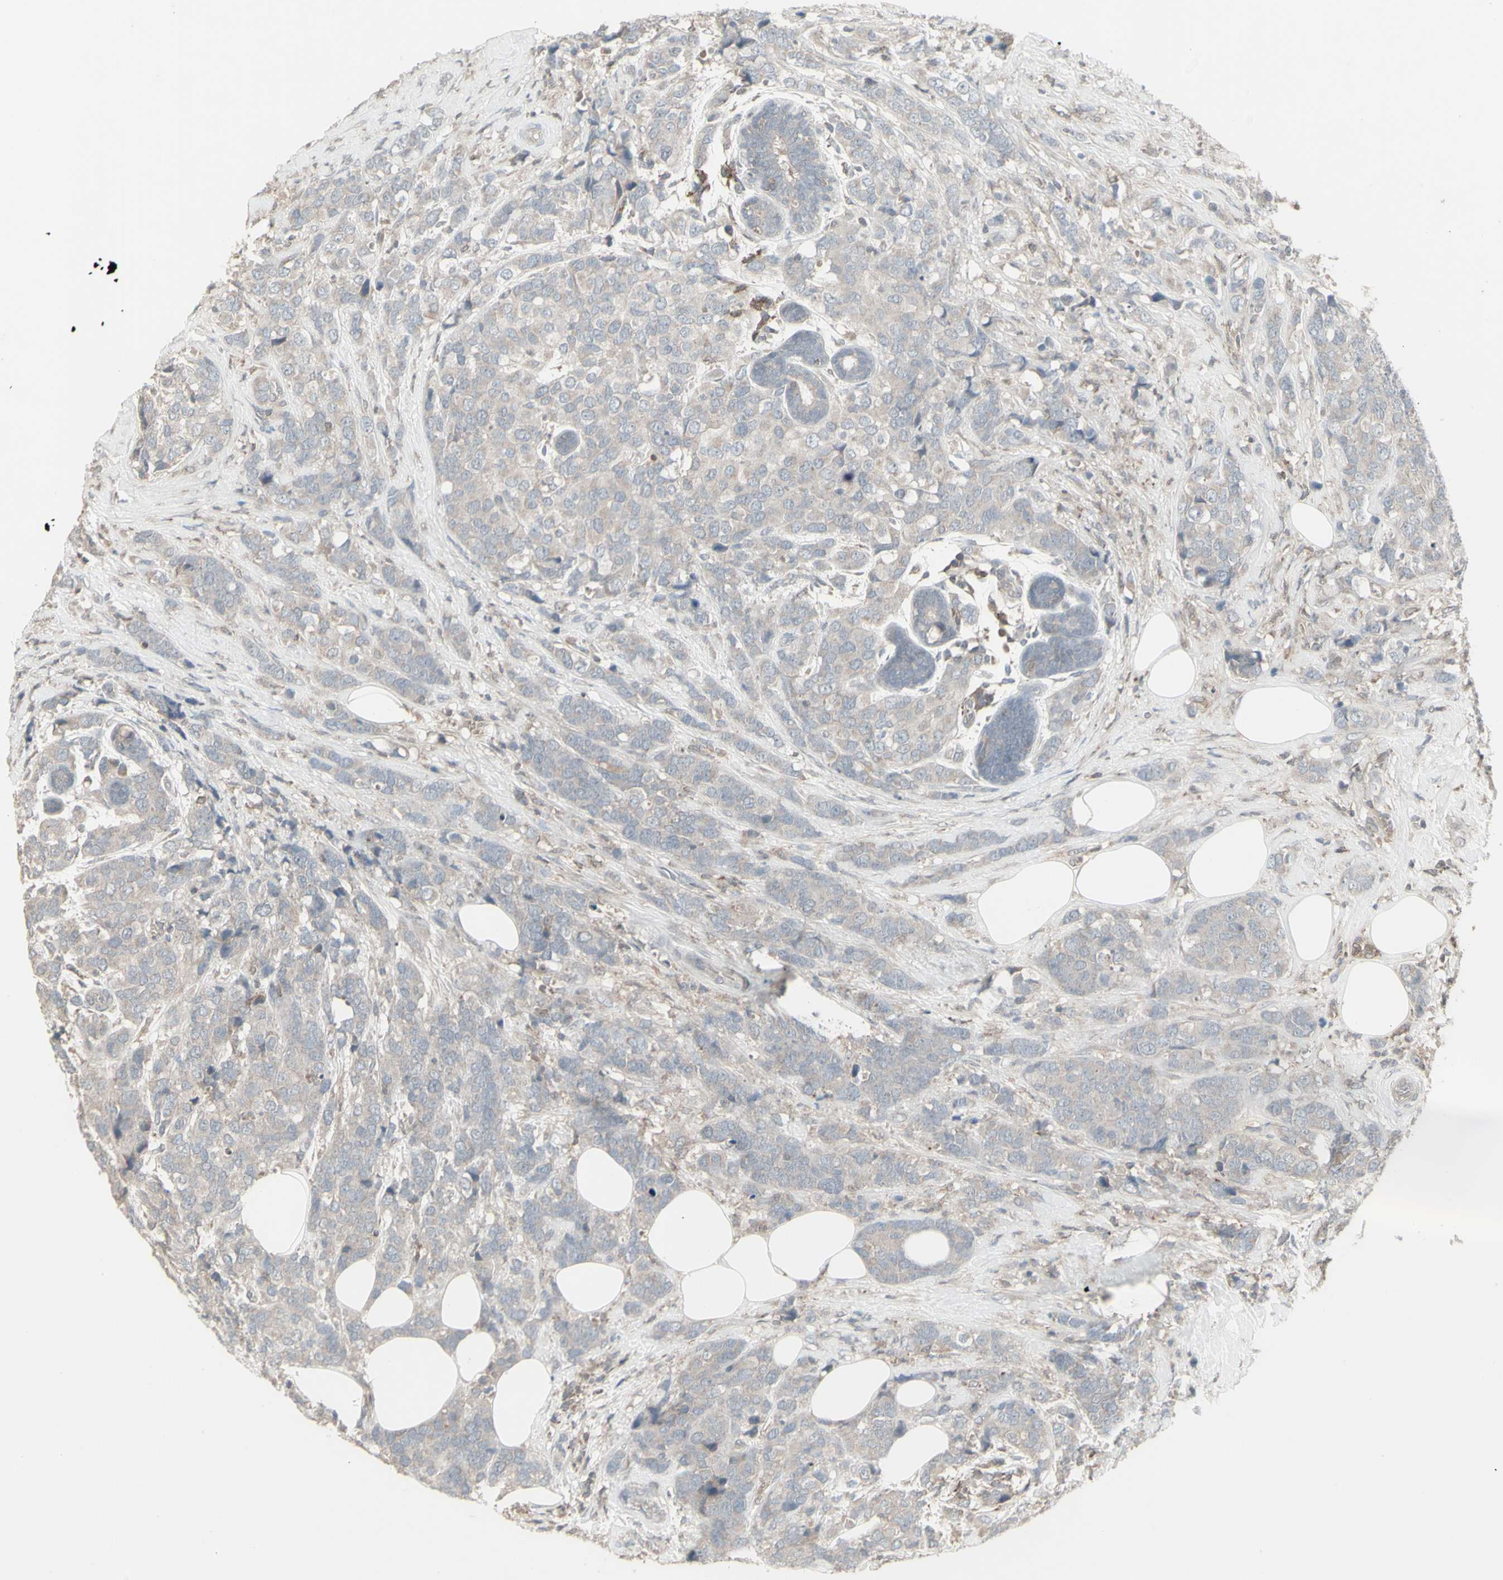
{"staining": {"intensity": "negative", "quantity": "none", "location": "none"}, "tissue": "breast cancer", "cell_type": "Tumor cells", "image_type": "cancer", "snomed": [{"axis": "morphology", "description": "Lobular carcinoma"}, {"axis": "topography", "description": "Breast"}], "caption": "IHC histopathology image of breast cancer (lobular carcinoma) stained for a protein (brown), which reveals no staining in tumor cells.", "gene": "CSK", "patient": {"sex": "female", "age": 59}}